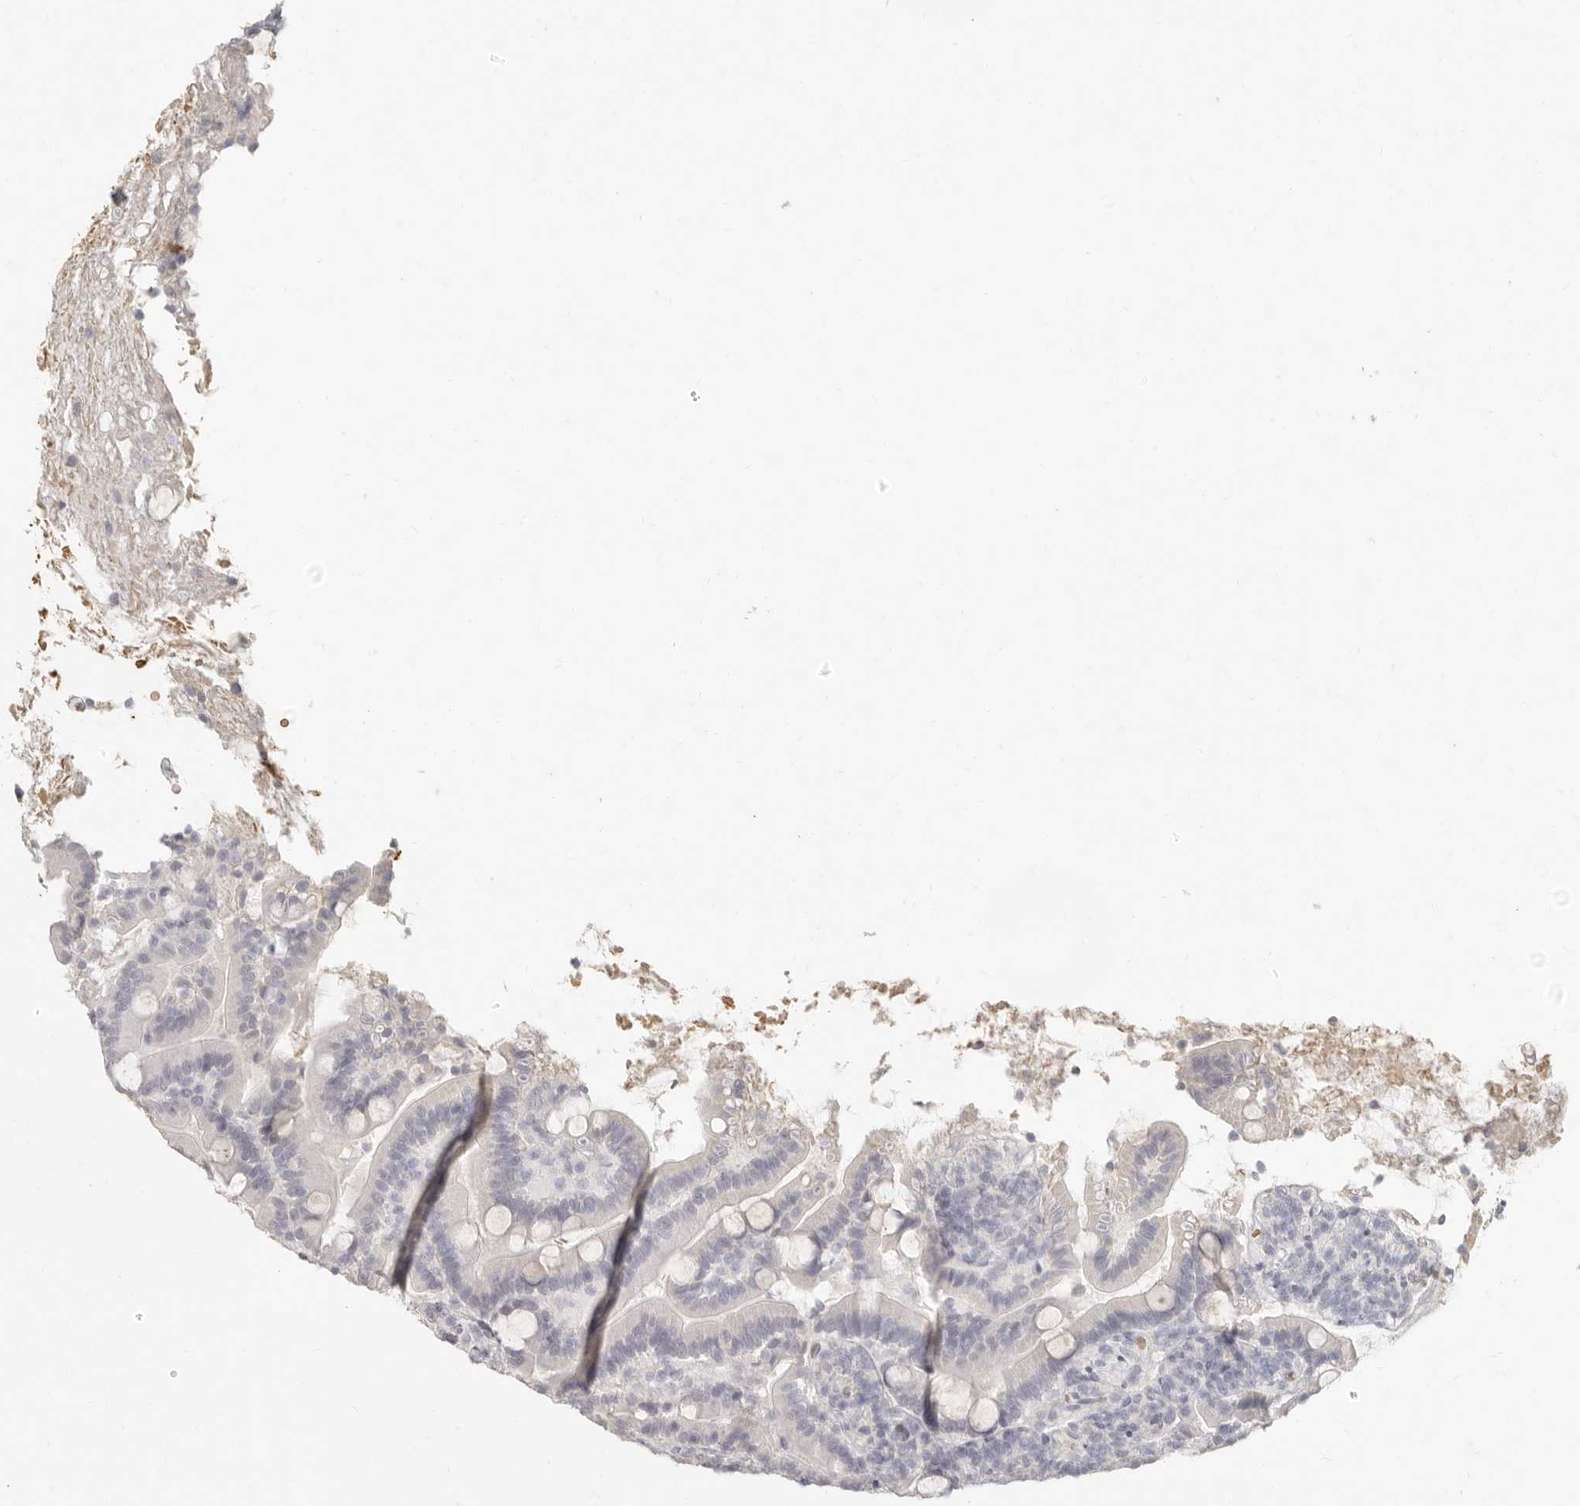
{"staining": {"intensity": "moderate", "quantity": "<25%", "location": "cytoplasmic/membranous"}, "tissue": "duodenum", "cell_type": "Glandular cells", "image_type": "normal", "snomed": [{"axis": "morphology", "description": "Normal tissue, NOS"}, {"axis": "topography", "description": "Duodenum"}], "caption": "A histopathology image of duodenum stained for a protein displays moderate cytoplasmic/membranous brown staining in glandular cells. The protein of interest is stained brown, and the nuclei are stained in blue (DAB IHC with brightfield microscopy, high magnification).", "gene": "NIBAN1", "patient": {"sex": "male", "age": 35}}